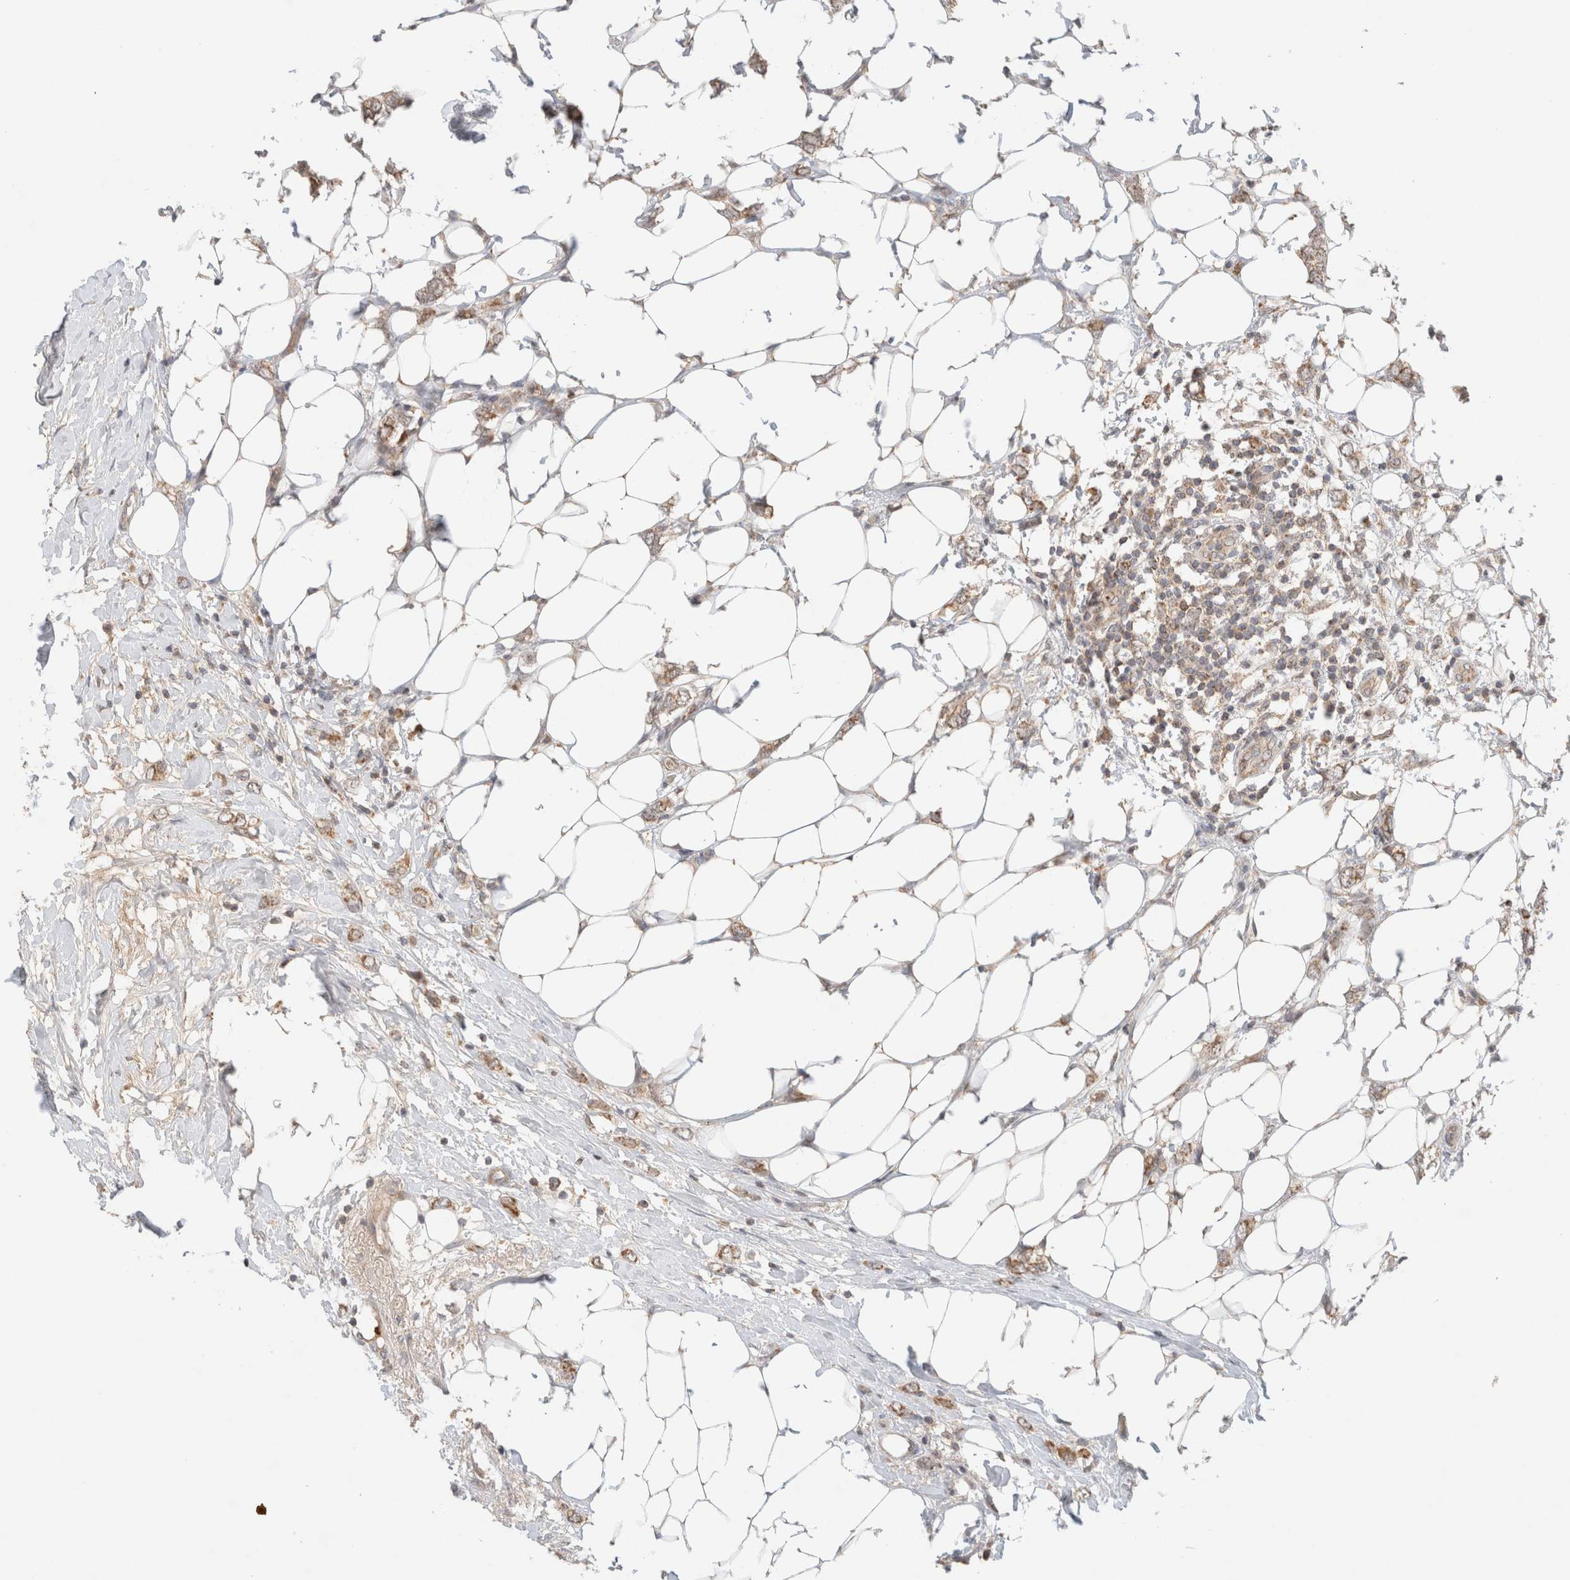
{"staining": {"intensity": "weak", "quantity": ">75%", "location": "cytoplasmic/membranous"}, "tissue": "breast cancer", "cell_type": "Tumor cells", "image_type": "cancer", "snomed": [{"axis": "morphology", "description": "Normal tissue, NOS"}, {"axis": "morphology", "description": "Lobular carcinoma"}, {"axis": "topography", "description": "Breast"}], "caption": "Protein expression analysis of human breast lobular carcinoma reveals weak cytoplasmic/membranous positivity in about >75% of tumor cells. (DAB (3,3'-diaminobenzidine) IHC with brightfield microscopy, high magnification).", "gene": "MRM3", "patient": {"sex": "female", "age": 47}}